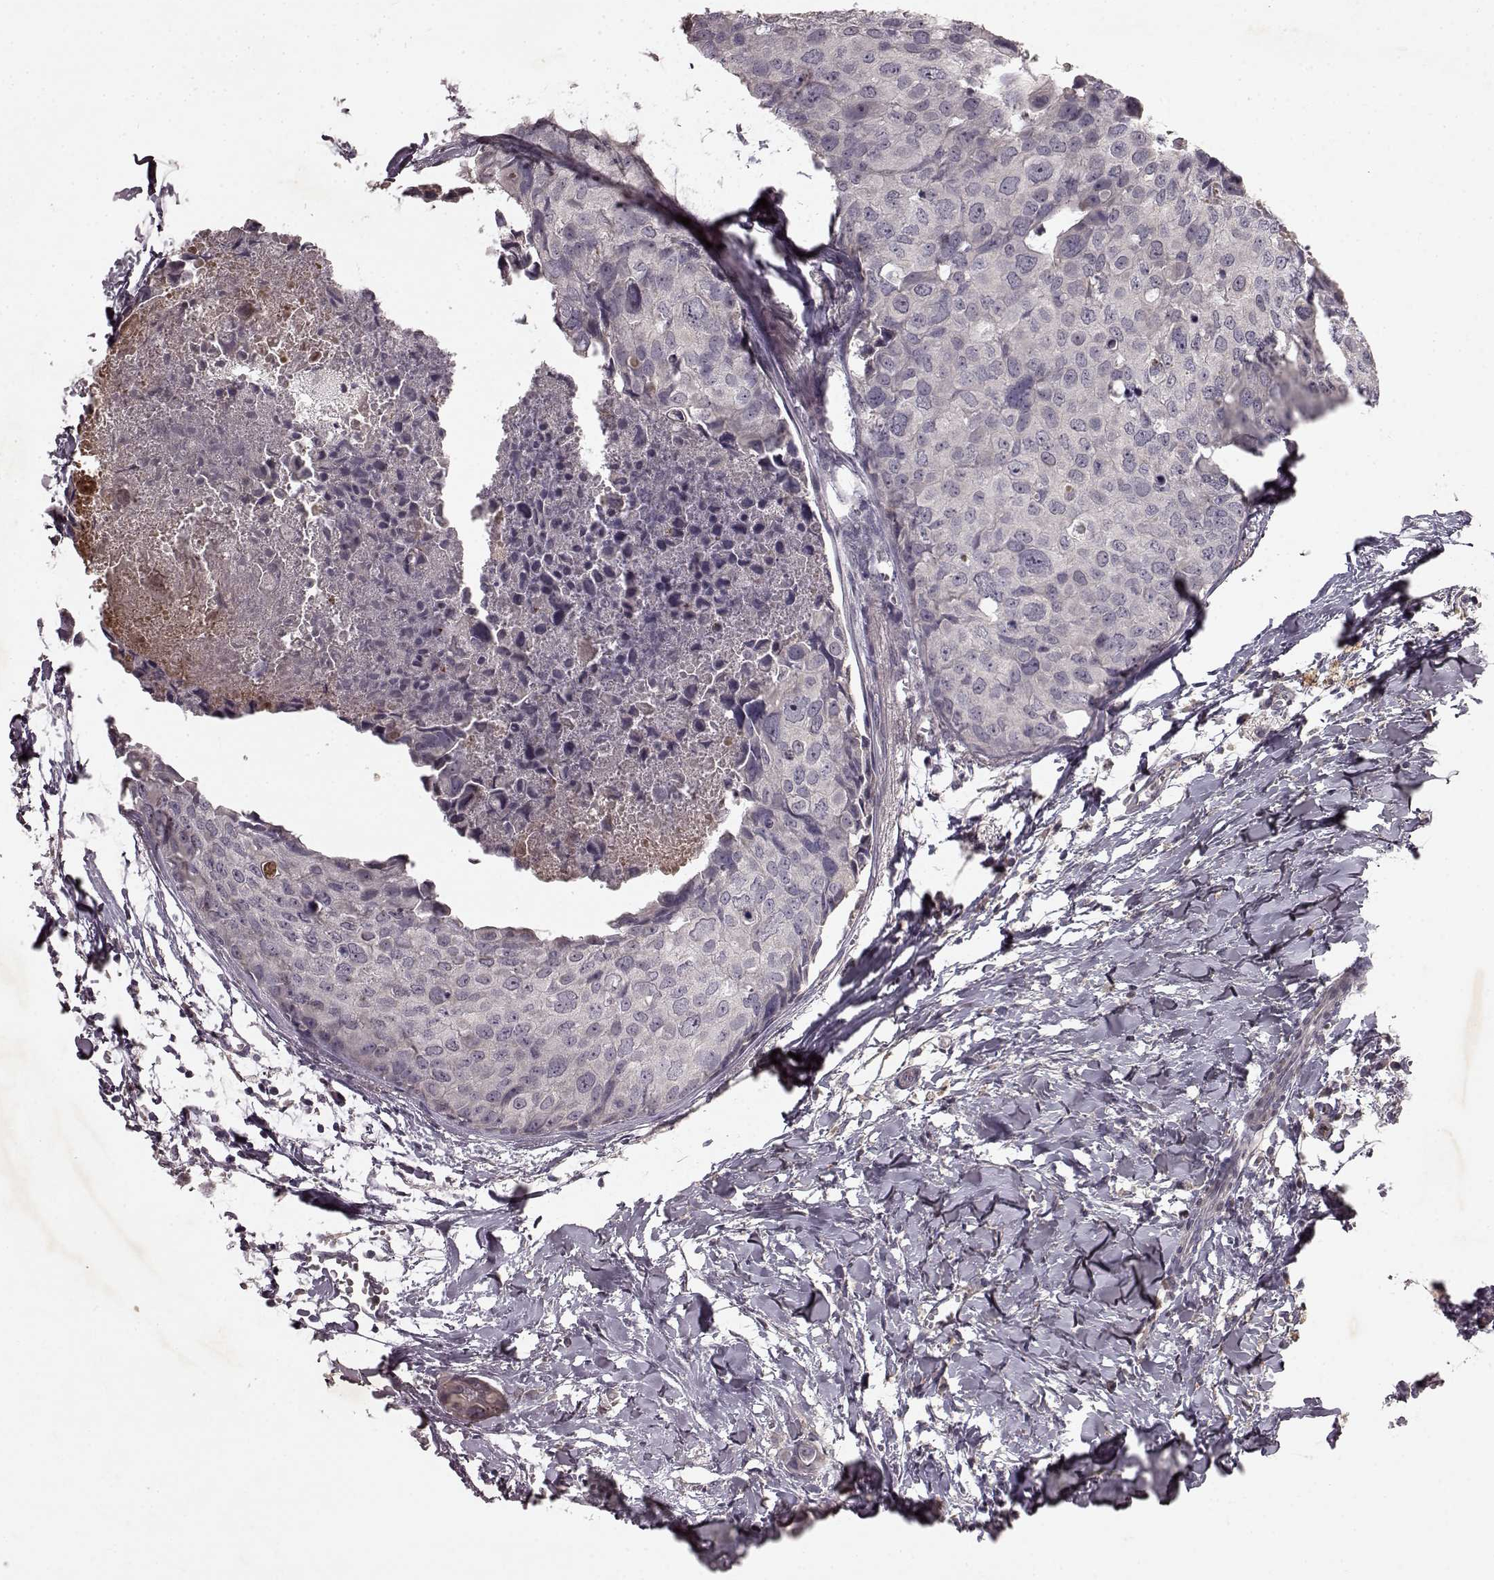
{"staining": {"intensity": "negative", "quantity": "none", "location": "none"}, "tissue": "breast cancer", "cell_type": "Tumor cells", "image_type": "cancer", "snomed": [{"axis": "morphology", "description": "Duct carcinoma"}, {"axis": "topography", "description": "Breast"}], "caption": "Histopathology image shows no significant protein expression in tumor cells of breast cancer (invasive ductal carcinoma). (DAB (3,3'-diaminobenzidine) immunohistochemistry (IHC) visualized using brightfield microscopy, high magnification).", "gene": "SLC22A18", "patient": {"sex": "female", "age": 38}}